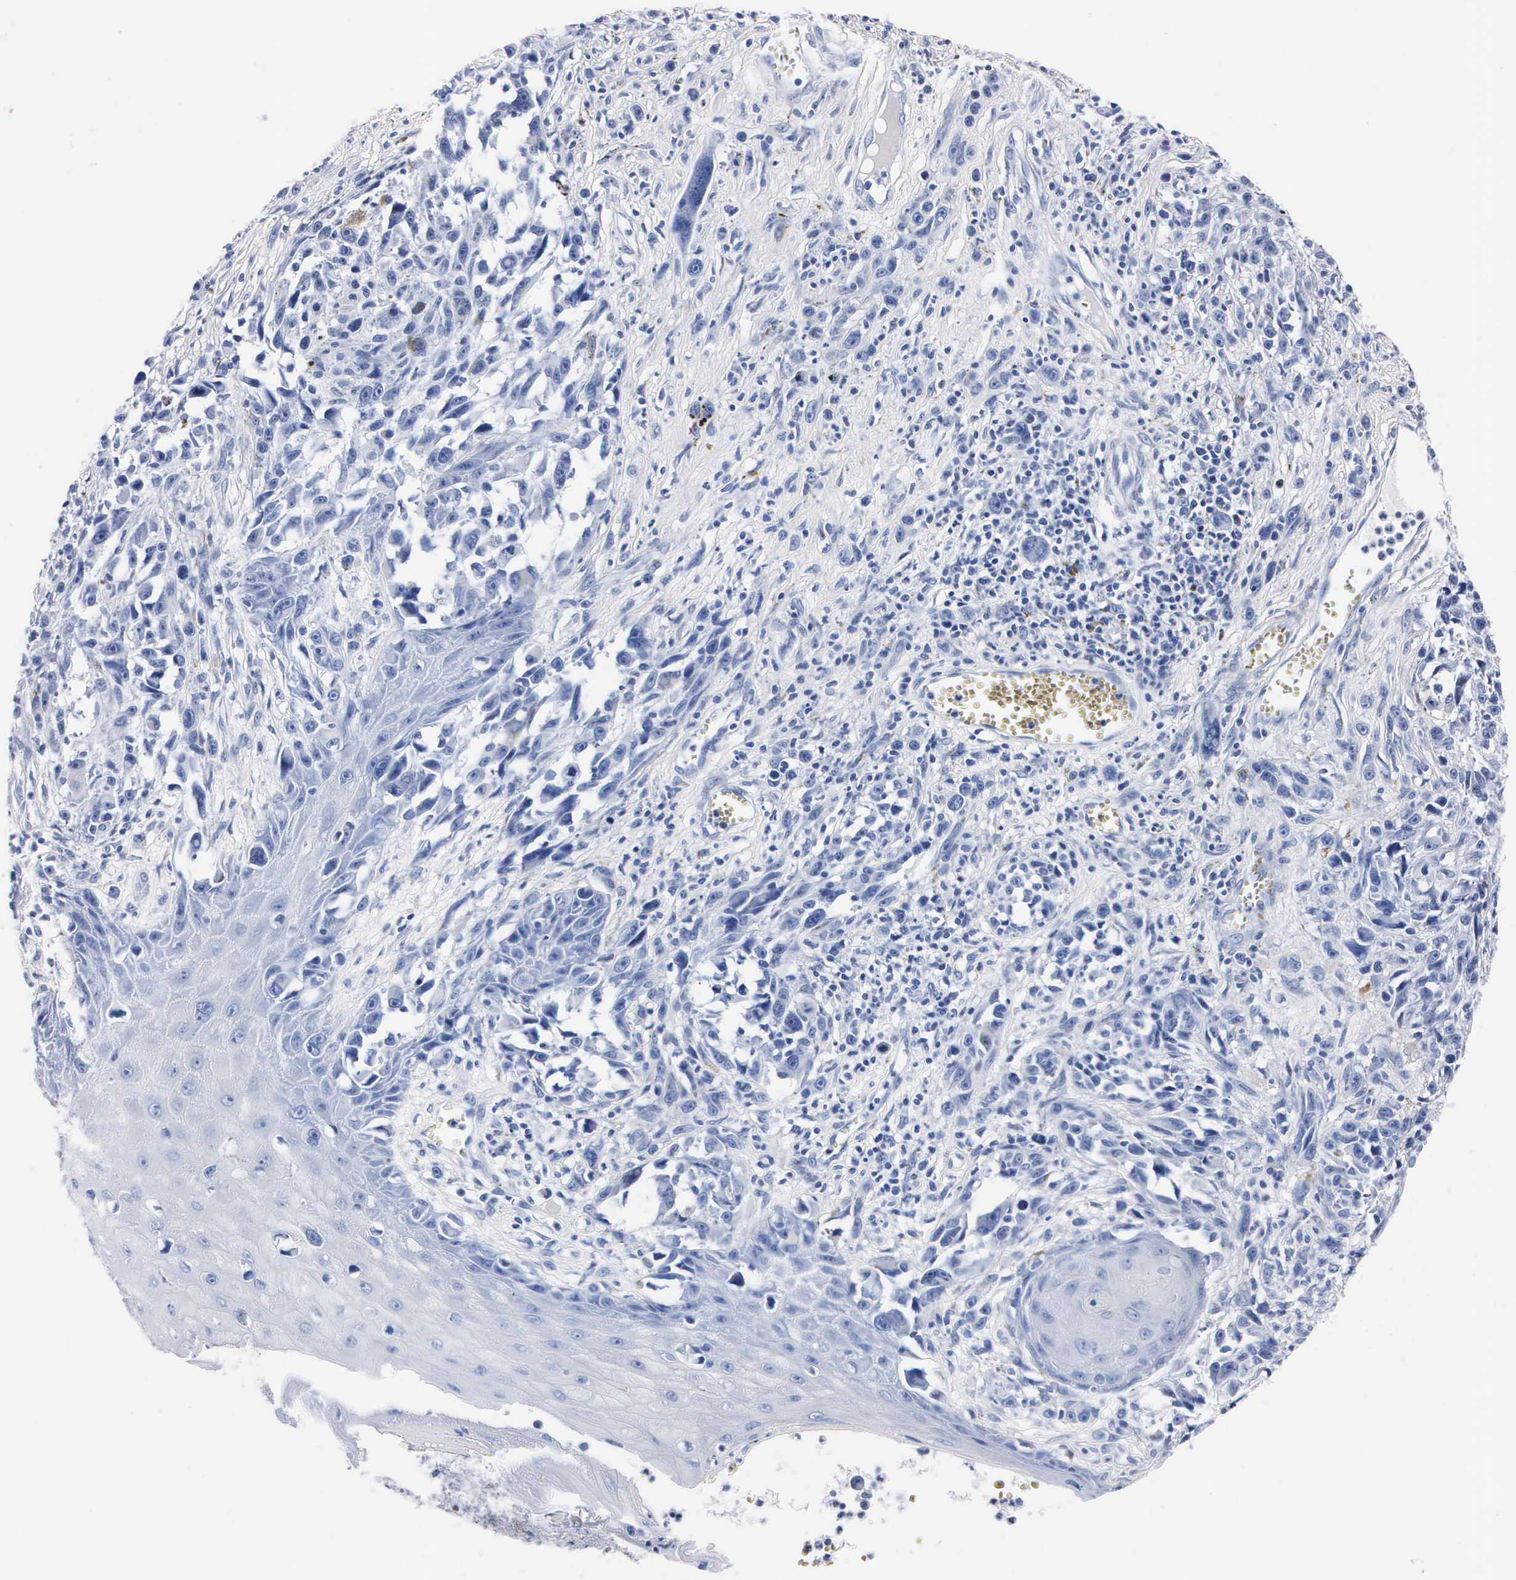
{"staining": {"intensity": "negative", "quantity": "none", "location": "none"}, "tissue": "melanoma", "cell_type": "Tumor cells", "image_type": "cancer", "snomed": [{"axis": "morphology", "description": "Malignant melanoma, NOS"}, {"axis": "topography", "description": "Skin"}], "caption": "IHC micrograph of malignant melanoma stained for a protein (brown), which displays no expression in tumor cells.", "gene": "ENO2", "patient": {"sex": "female", "age": 82}}